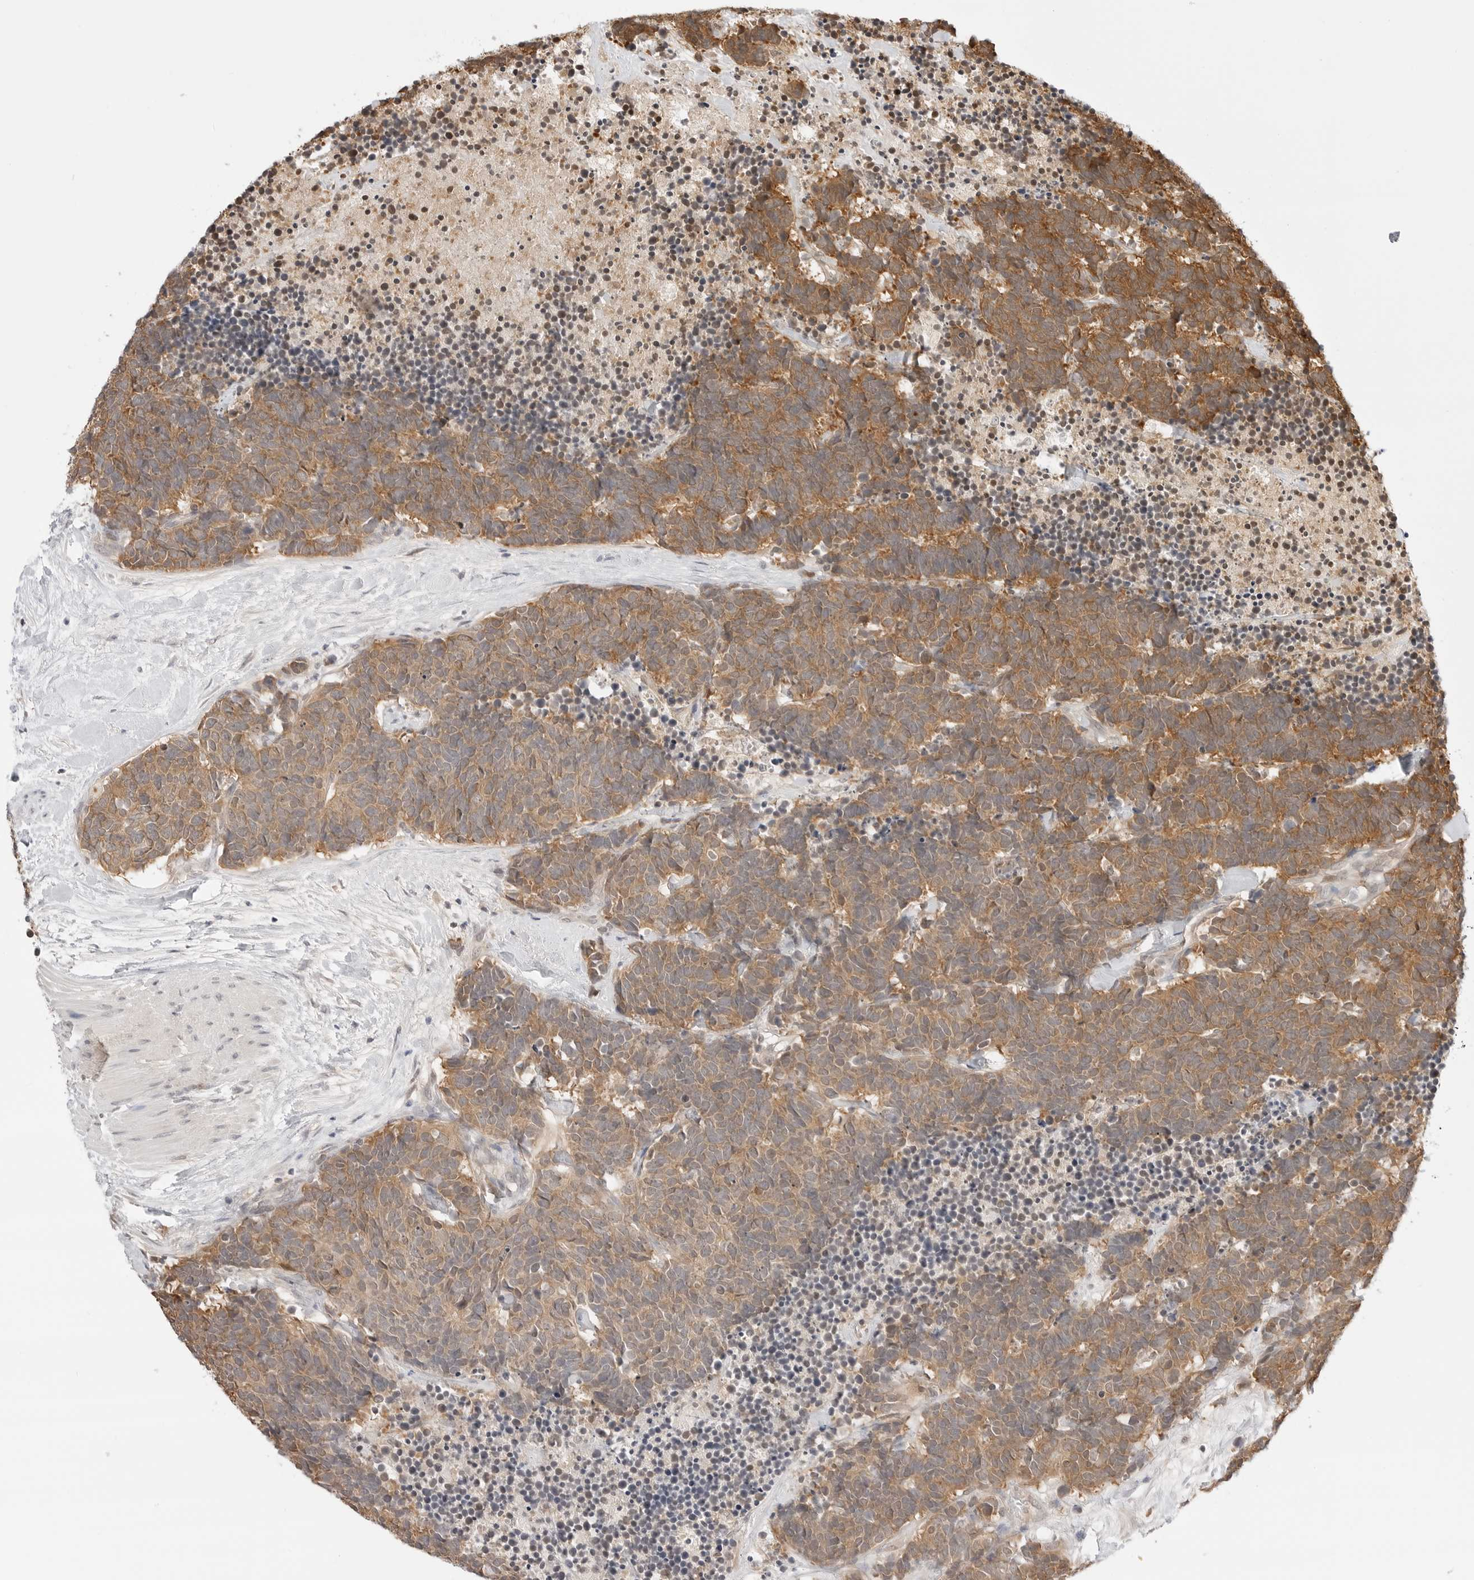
{"staining": {"intensity": "moderate", "quantity": ">75%", "location": "cytoplasmic/membranous"}, "tissue": "carcinoid", "cell_type": "Tumor cells", "image_type": "cancer", "snomed": [{"axis": "morphology", "description": "Carcinoma, NOS"}, {"axis": "morphology", "description": "Carcinoid, malignant, NOS"}, {"axis": "topography", "description": "Urinary bladder"}], "caption": "This is a photomicrograph of immunohistochemistry (IHC) staining of carcinoid (malignant), which shows moderate staining in the cytoplasmic/membranous of tumor cells.", "gene": "NUDC", "patient": {"sex": "male", "age": 57}}